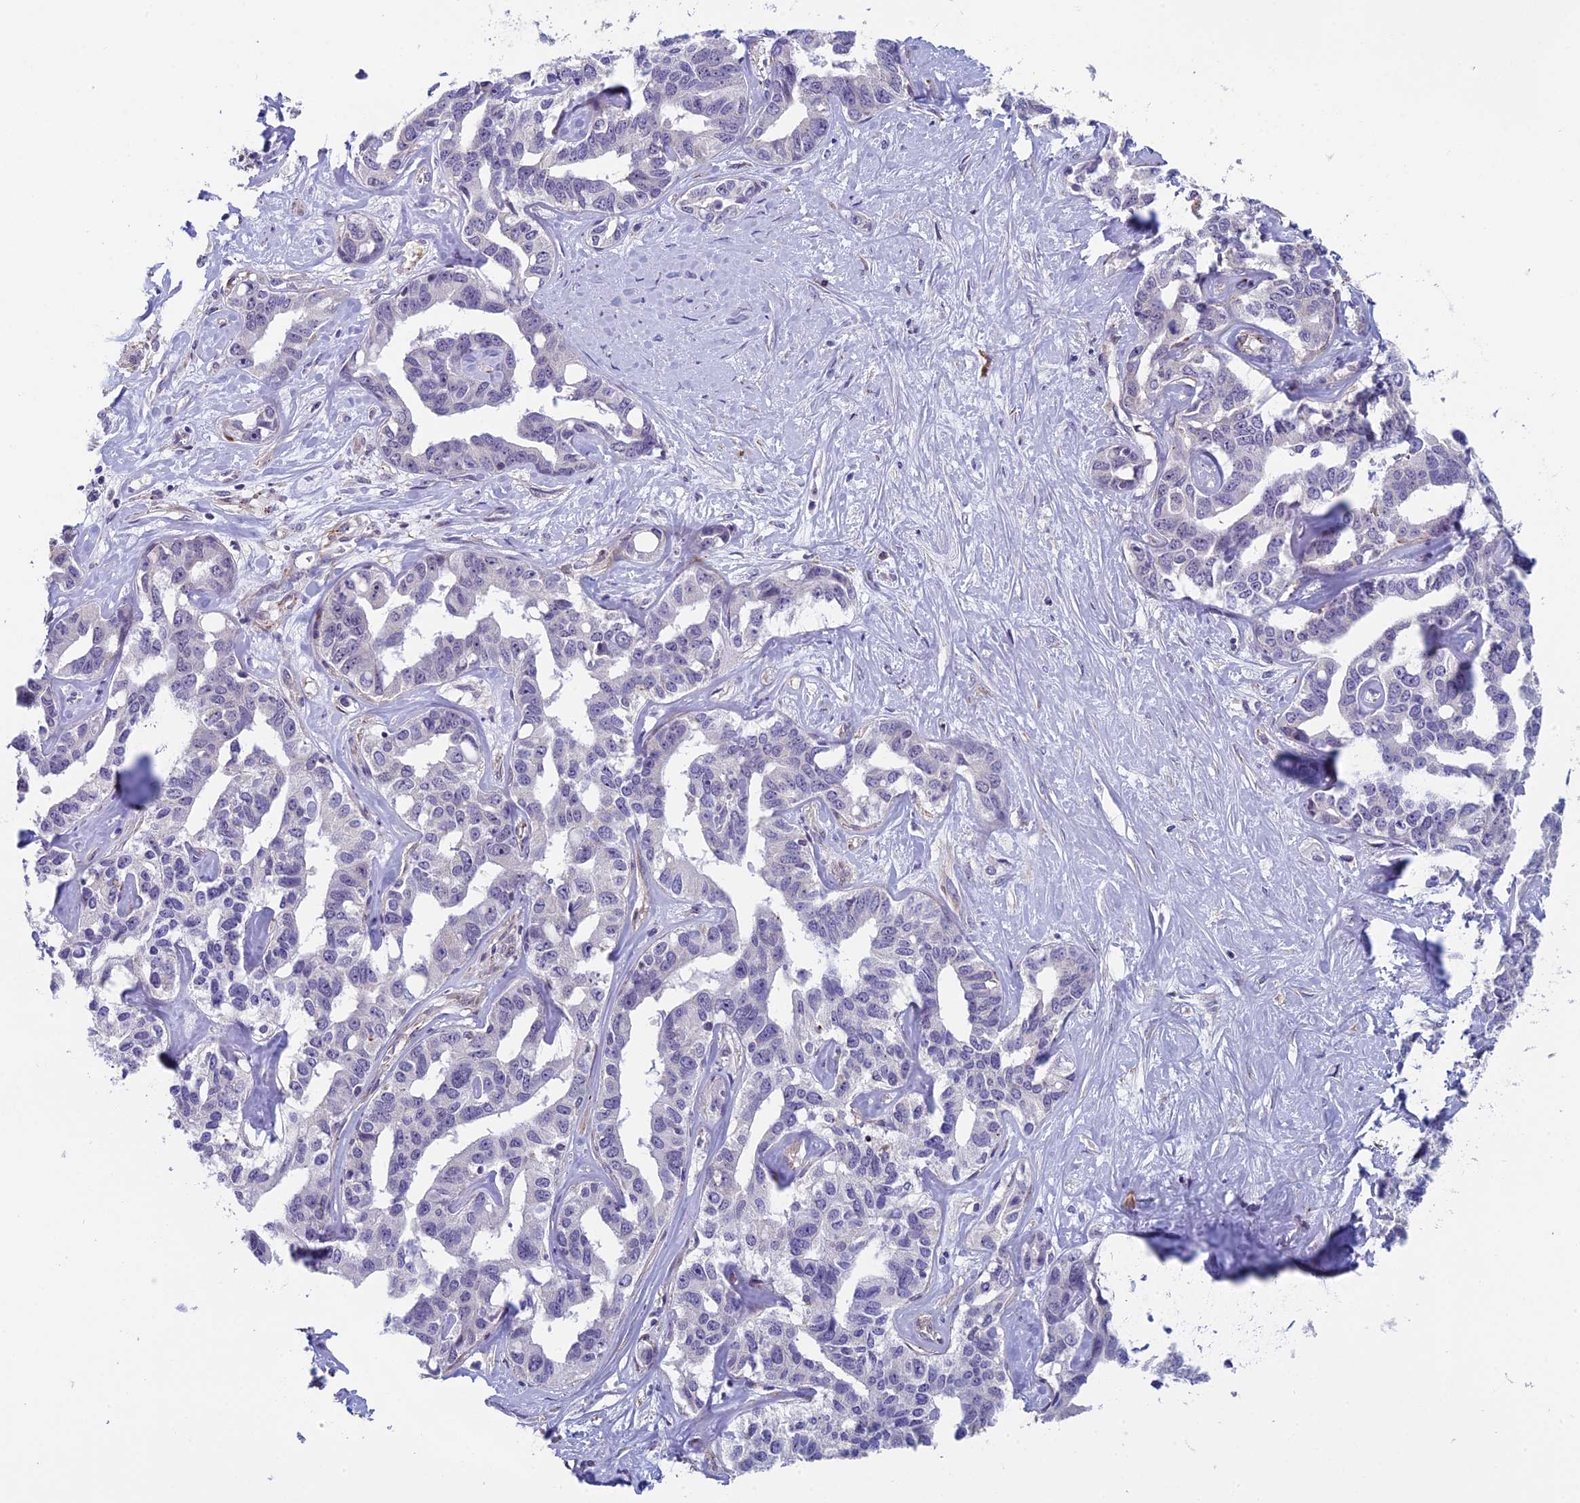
{"staining": {"intensity": "negative", "quantity": "none", "location": "none"}, "tissue": "liver cancer", "cell_type": "Tumor cells", "image_type": "cancer", "snomed": [{"axis": "morphology", "description": "Cholangiocarcinoma"}, {"axis": "topography", "description": "Liver"}], "caption": "IHC image of neoplastic tissue: human liver cancer stained with DAB (3,3'-diaminobenzidine) demonstrates no significant protein expression in tumor cells.", "gene": "CNEP1R1", "patient": {"sex": "male", "age": 59}}